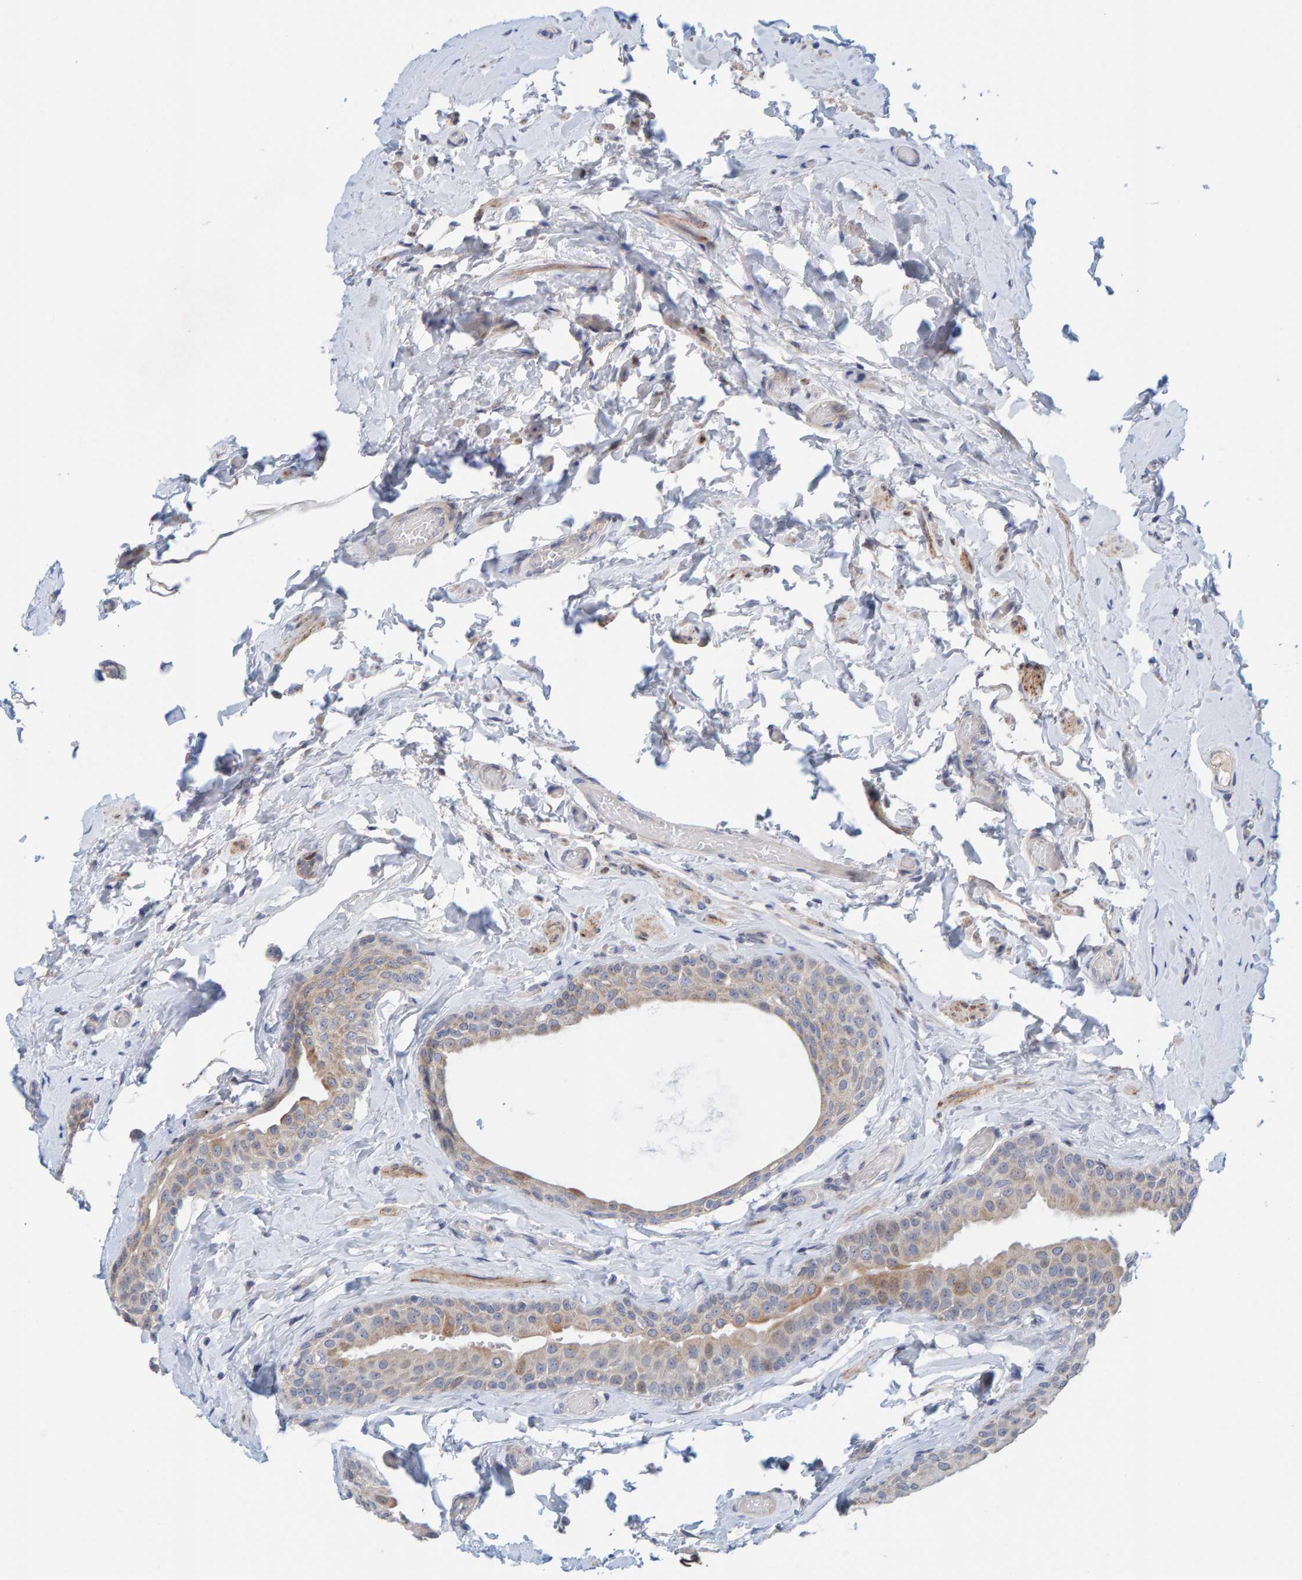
{"staining": {"intensity": "moderate", "quantity": "<25%", "location": "cytoplasmic/membranous"}, "tissue": "epididymis", "cell_type": "Glandular cells", "image_type": "normal", "snomed": [{"axis": "morphology", "description": "Normal tissue, NOS"}, {"axis": "topography", "description": "Testis"}, {"axis": "topography", "description": "Epididymis"}], "caption": "DAB (3,3'-diaminobenzidine) immunohistochemical staining of normal epididymis exhibits moderate cytoplasmic/membranous protein positivity in approximately <25% of glandular cells.", "gene": "ZC3H3", "patient": {"sex": "male", "age": 36}}